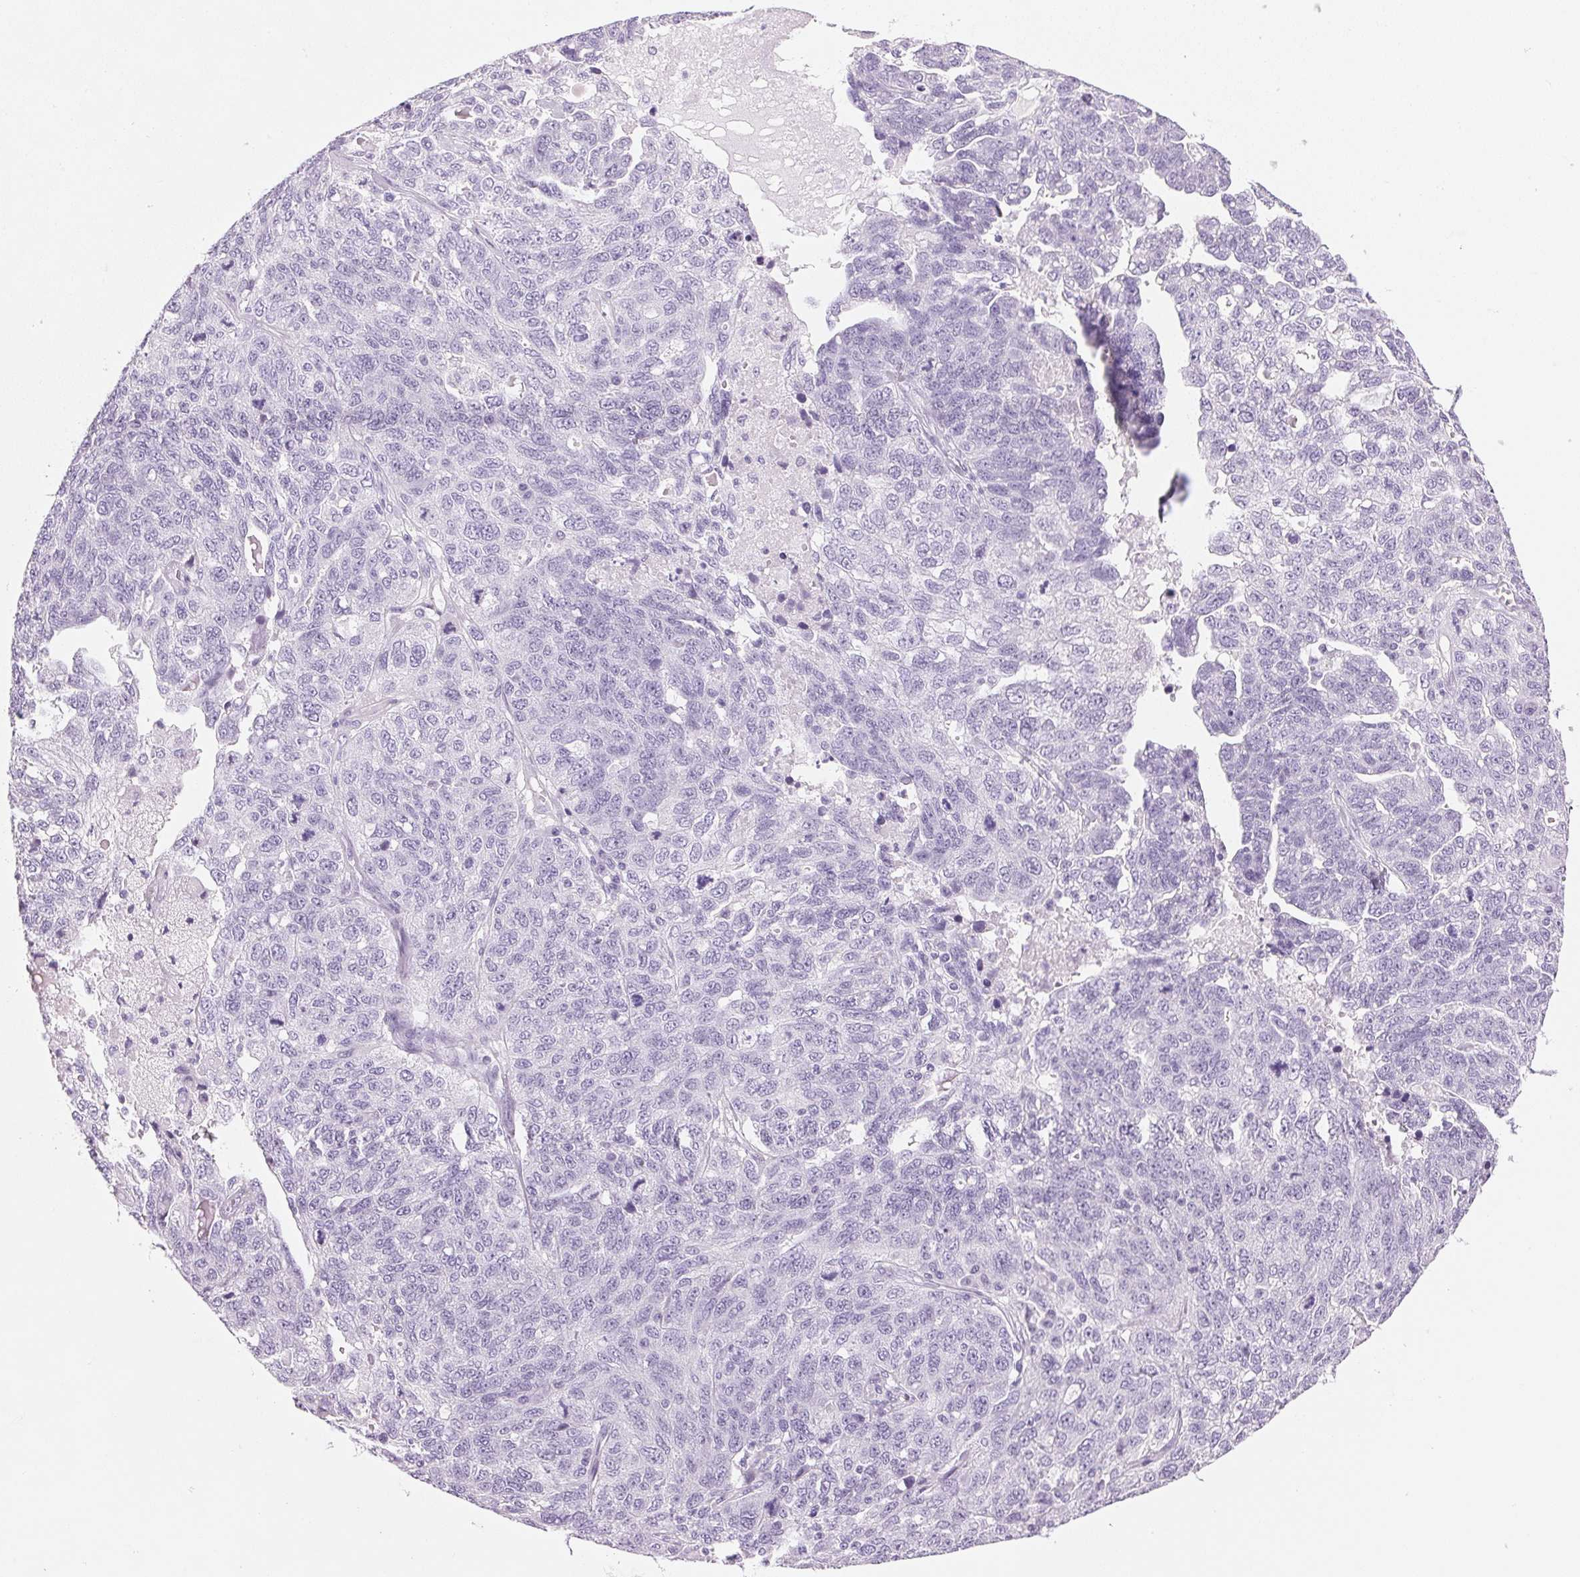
{"staining": {"intensity": "negative", "quantity": "none", "location": "none"}, "tissue": "ovarian cancer", "cell_type": "Tumor cells", "image_type": "cancer", "snomed": [{"axis": "morphology", "description": "Cystadenocarcinoma, serous, NOS"}, {"axis": "topography", "description": "Ovary"}], "caption": "This micrograph is of ovarian cancer (serous cystadenocarcinoma) stained with immunohistochemistry to label a protein in brown with the nuclei are counter-stained blue. There is no staining in tumor cells.", "gene": "IGFBP1", "patient": {"sex": "female", "age": 71}}